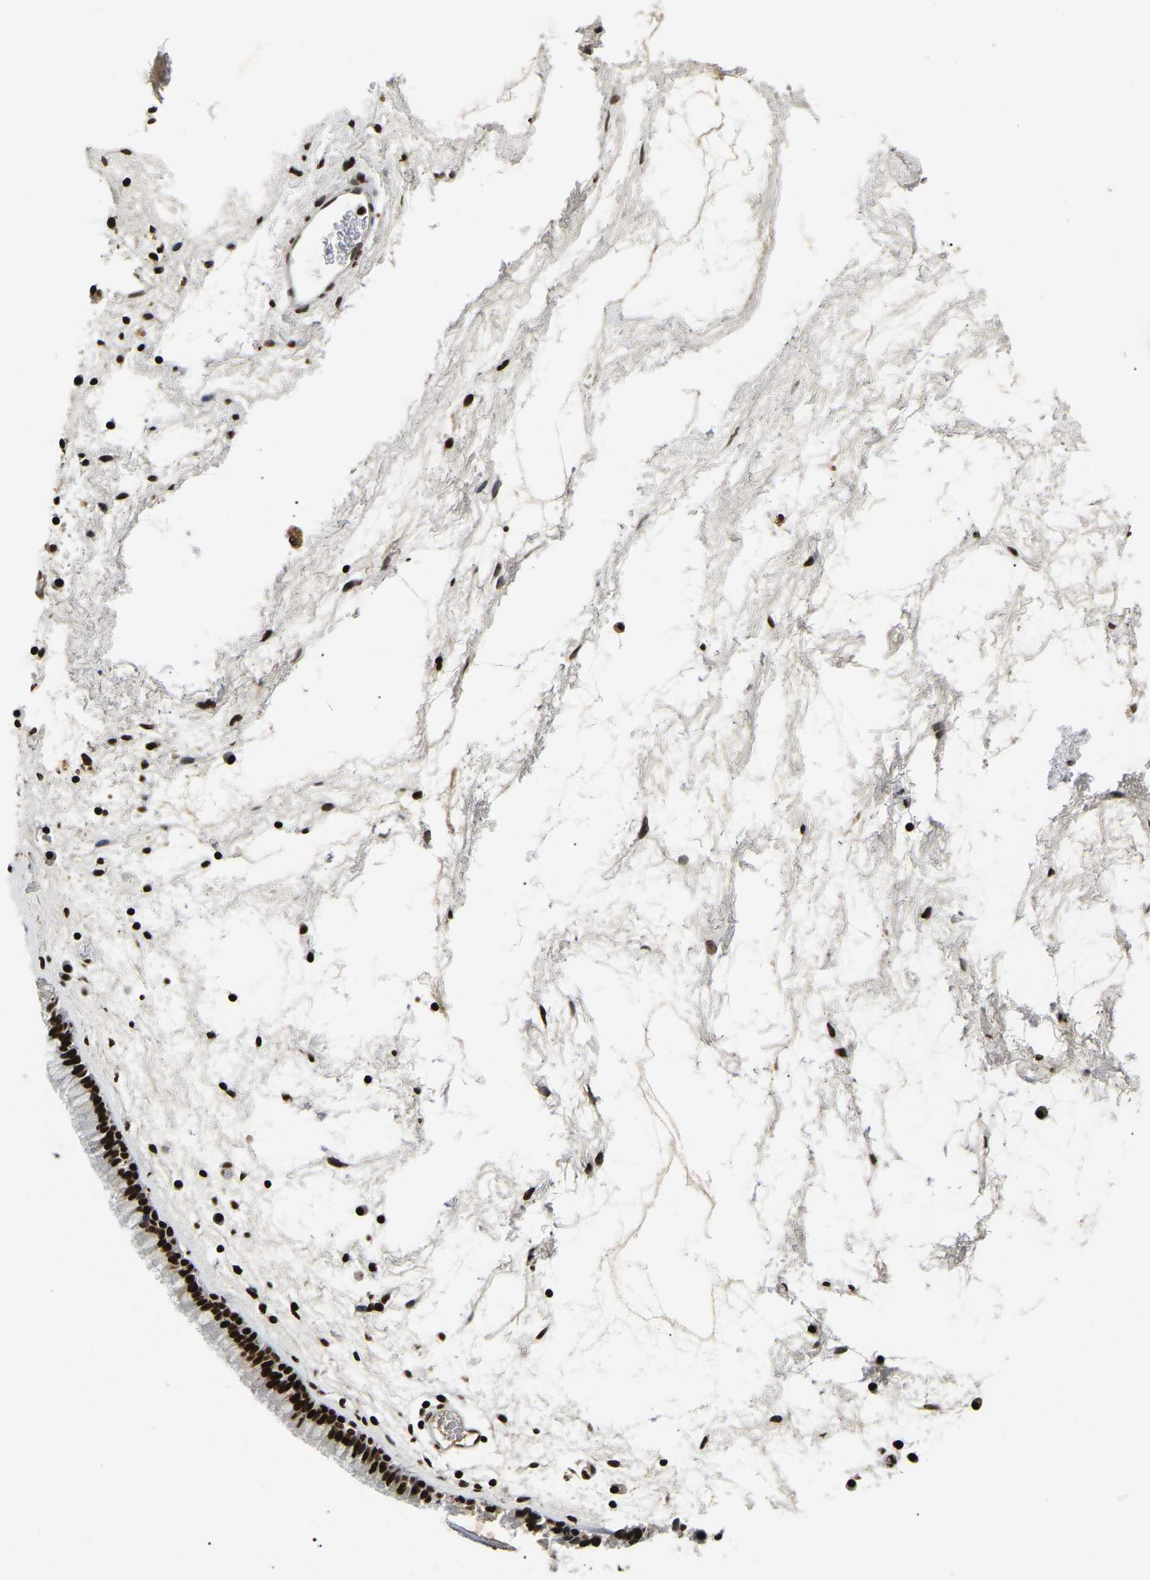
{"staining": {"intensity": "strong", "quantity": ">75%", "location": "nuclear"}, "tissue": "nasopharynx", "cell_type": "Respiratory epithelial cells", "image_type": "normal", "snomed": [{"axis": "morphology", "description": "Normal tissue, NOS"}, {"axis": "morphology", "description": "Inflammation, NOS"}, {"axis": "topography", "description": "Nasopharynx"}], "caption": "Nasopharynx stained with a brown dye demonstrates strong nuclear positive positivity in approximately >75% of respiratory epithelial cells.", "gene": "LRRC61", "patient": {"sex": "male", "age": 48}}